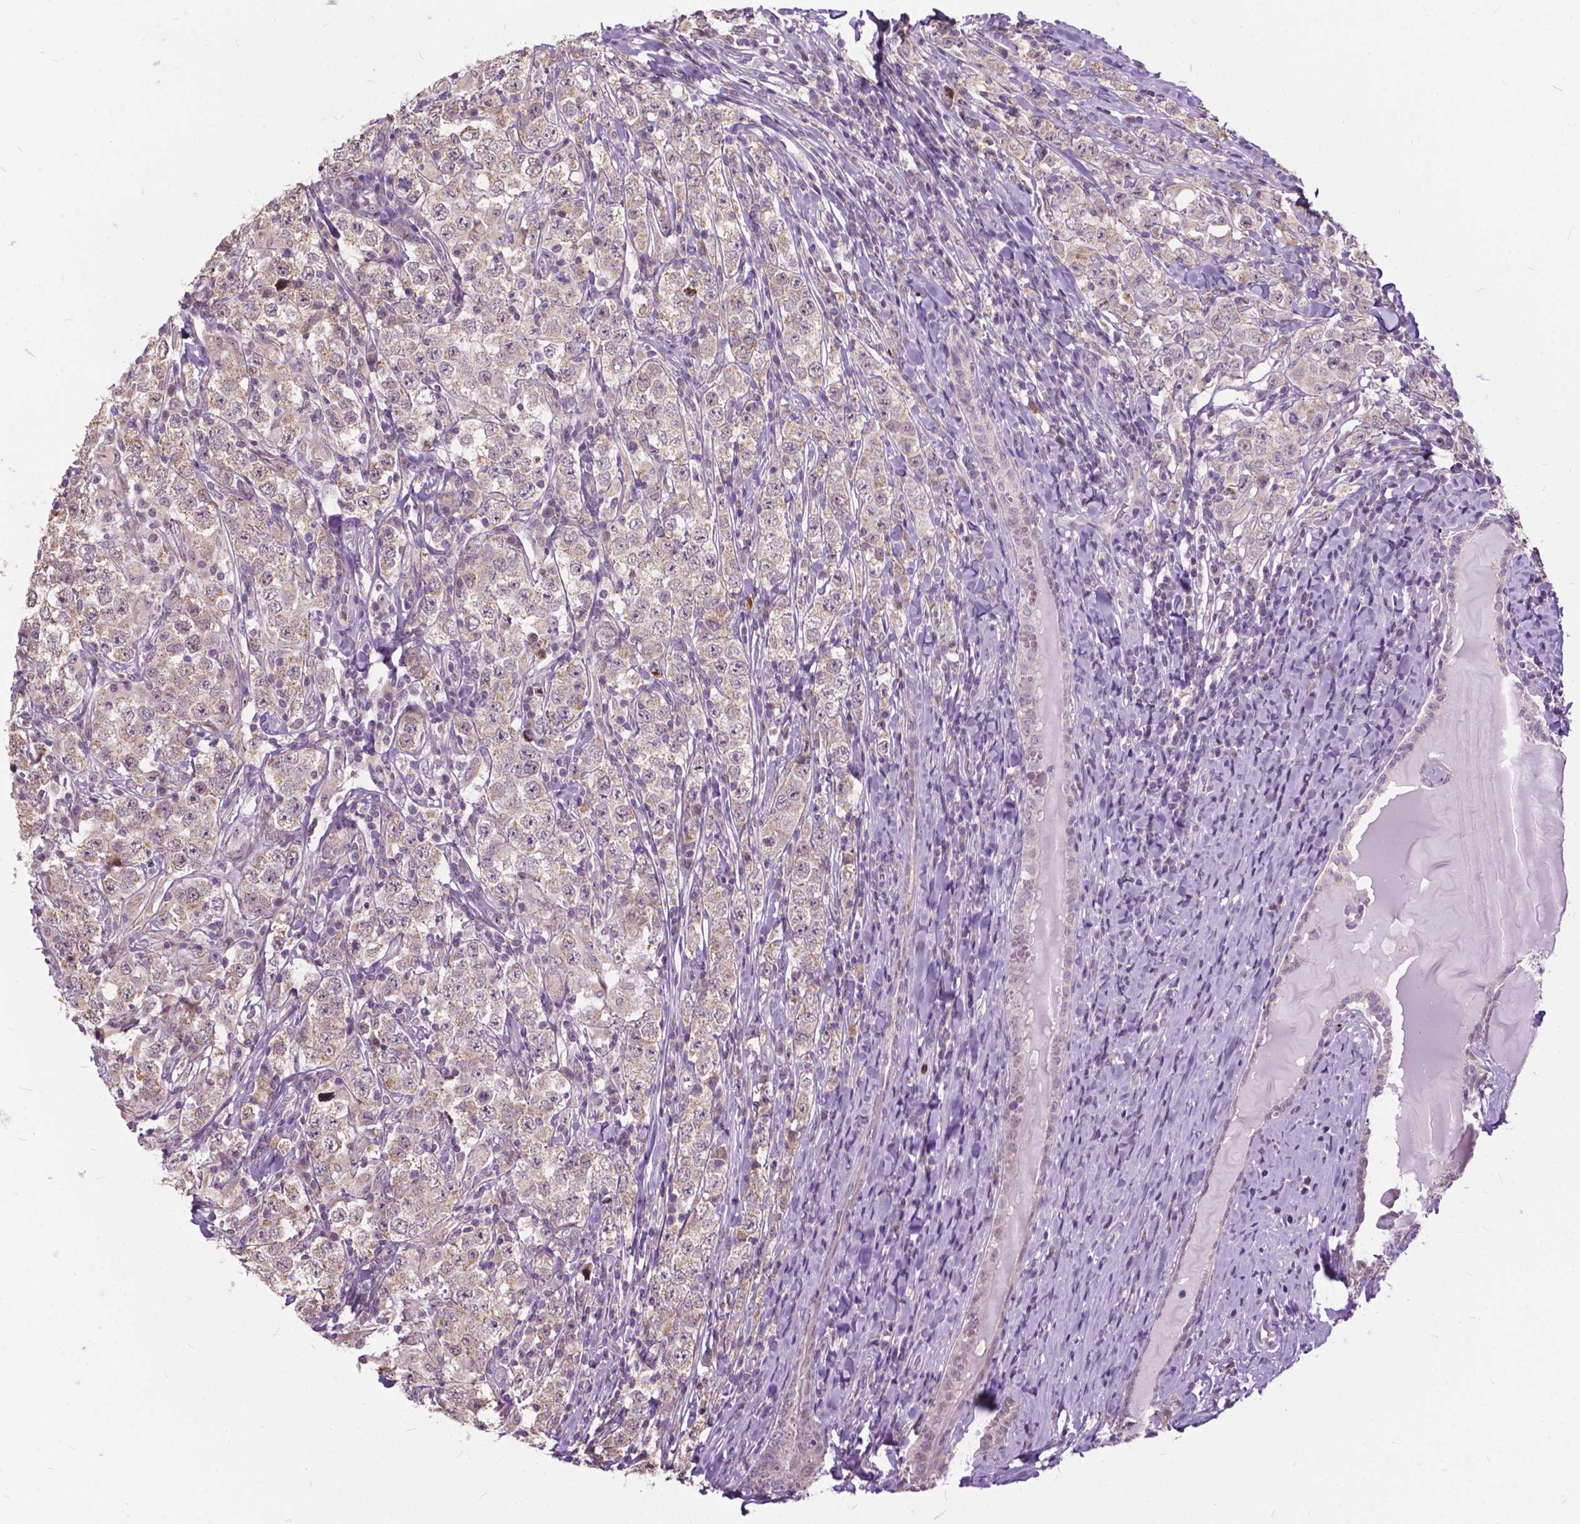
{"staining": {"intensity": "weak", "quantity": "25%-75%", "location": "cytoplasmic/membranous"}, "tissue": "testis cancer", "cell_type": "Tumor cells", "image_type": "cancer", "snomed": [{"axis": "morphology", "description": "Seminoma, NOS"}, {"axis": "morphology", "description": "Carcinoma, Embryonal, NOS"}, {"axis": "topography", "description": "Testis"}], "caption": "Immunohistochemical staining of testis seminoma reveals weak cytoplasmic/membranous protein expression in about 25%-75% of tumor cells.", "gene": "TTC9B", "patient": {"sex": "male", "age": 41}}